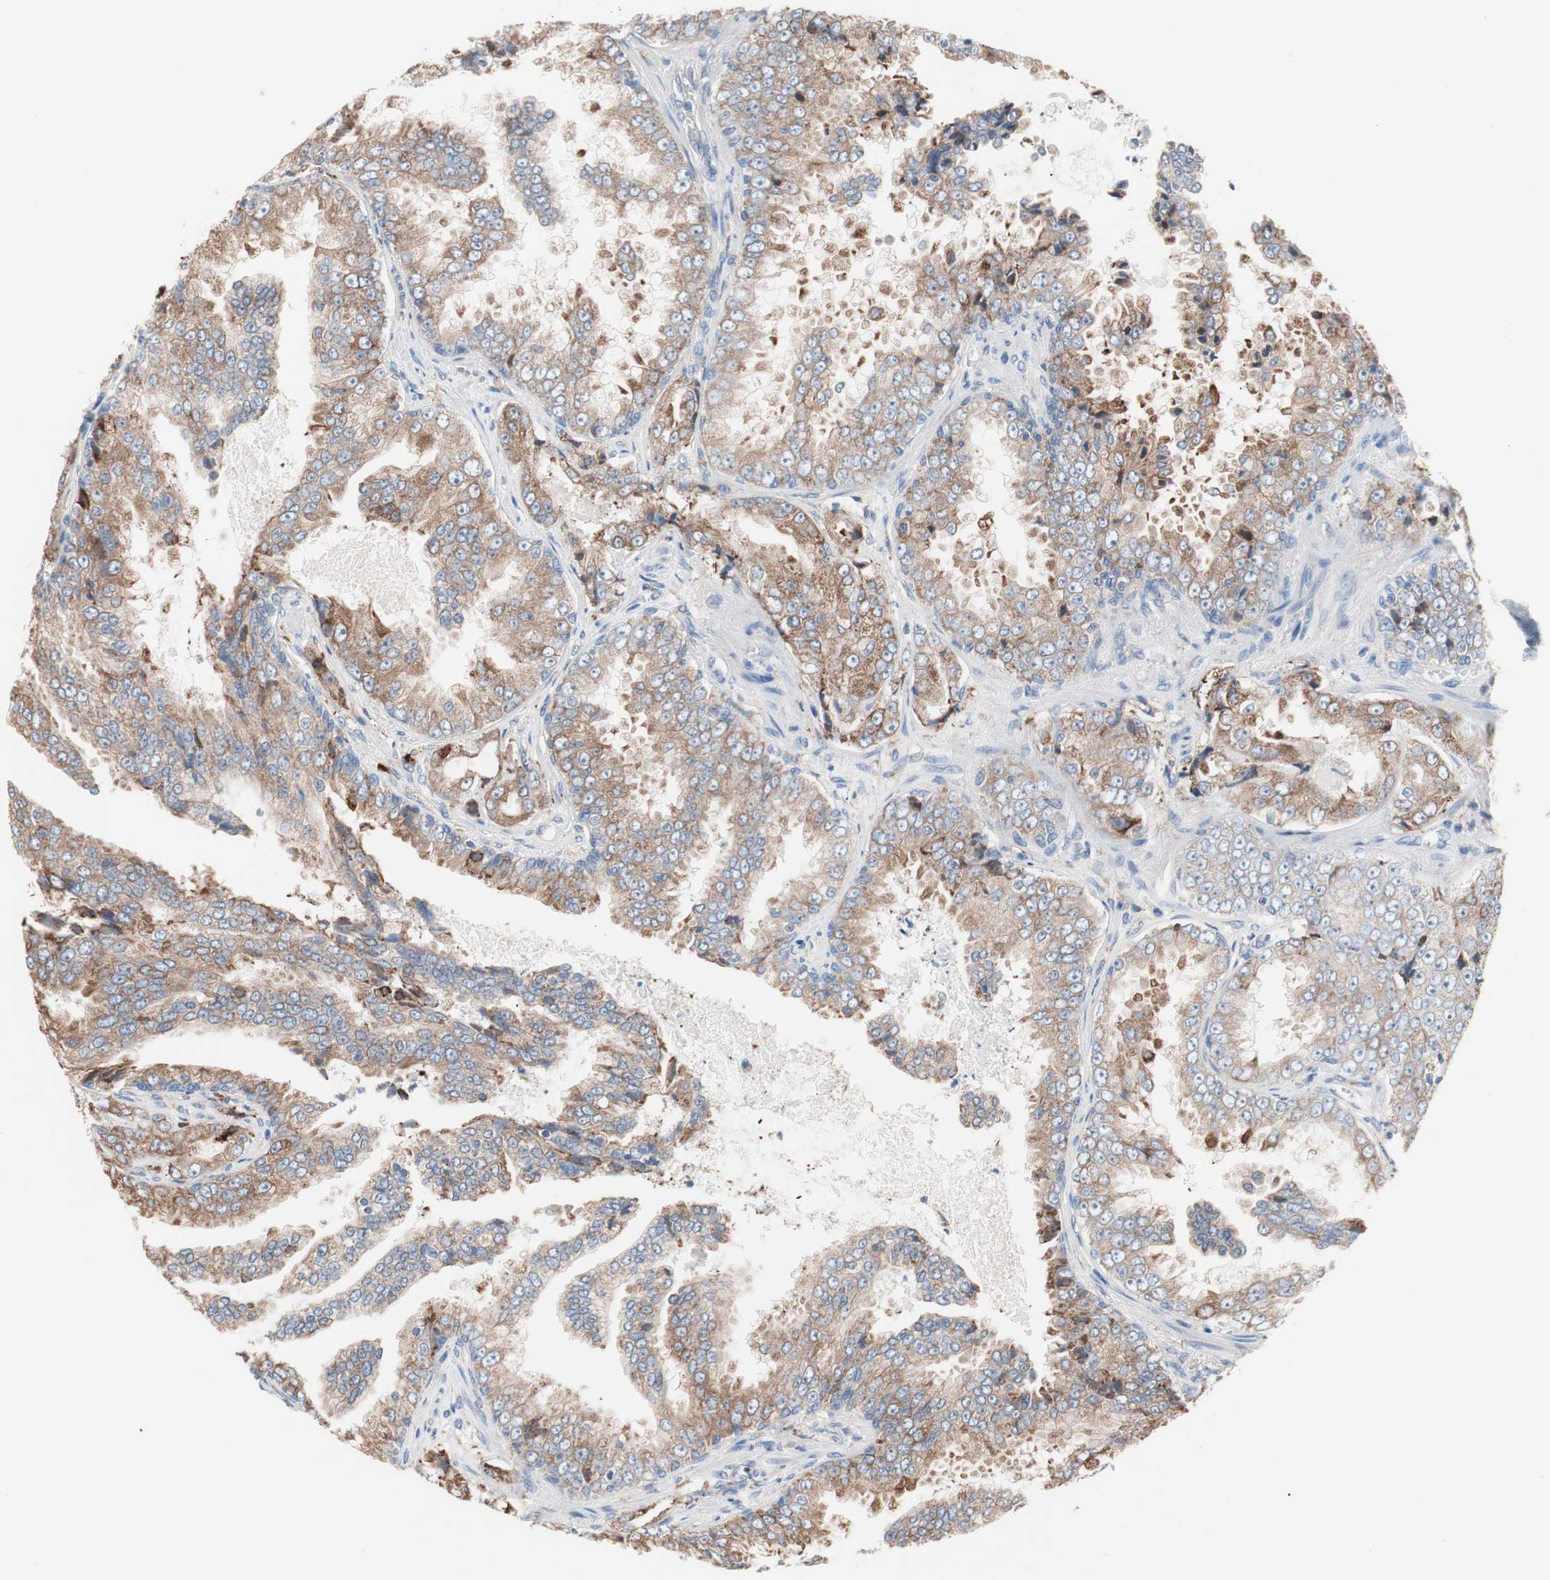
{"staining": {"intensity": "moderate", "quantity": ">75%", "location": "cytoplasmic/membranous"}, "tissue": "prostate cancer", "cell_type": "Tumor cells", "image_type": "cancer", "snomed": [{"axis": "morphology", "description": "Adenocarcinoma, High grade"}, {"axis": "topography", "description": "Prostate"}], "caption": "A brown stain shows moderate cytoplasmic/membranous staining of a protein in human prostate cancer tumor cells. The staining was performed using DAB to visualize the protein expression in brown, while the nuclei were stained in blue with hematoxylin (Magnification: 20x).", "gene": "SLC27A4", "patient": {"sex": "male", "age": 73}}